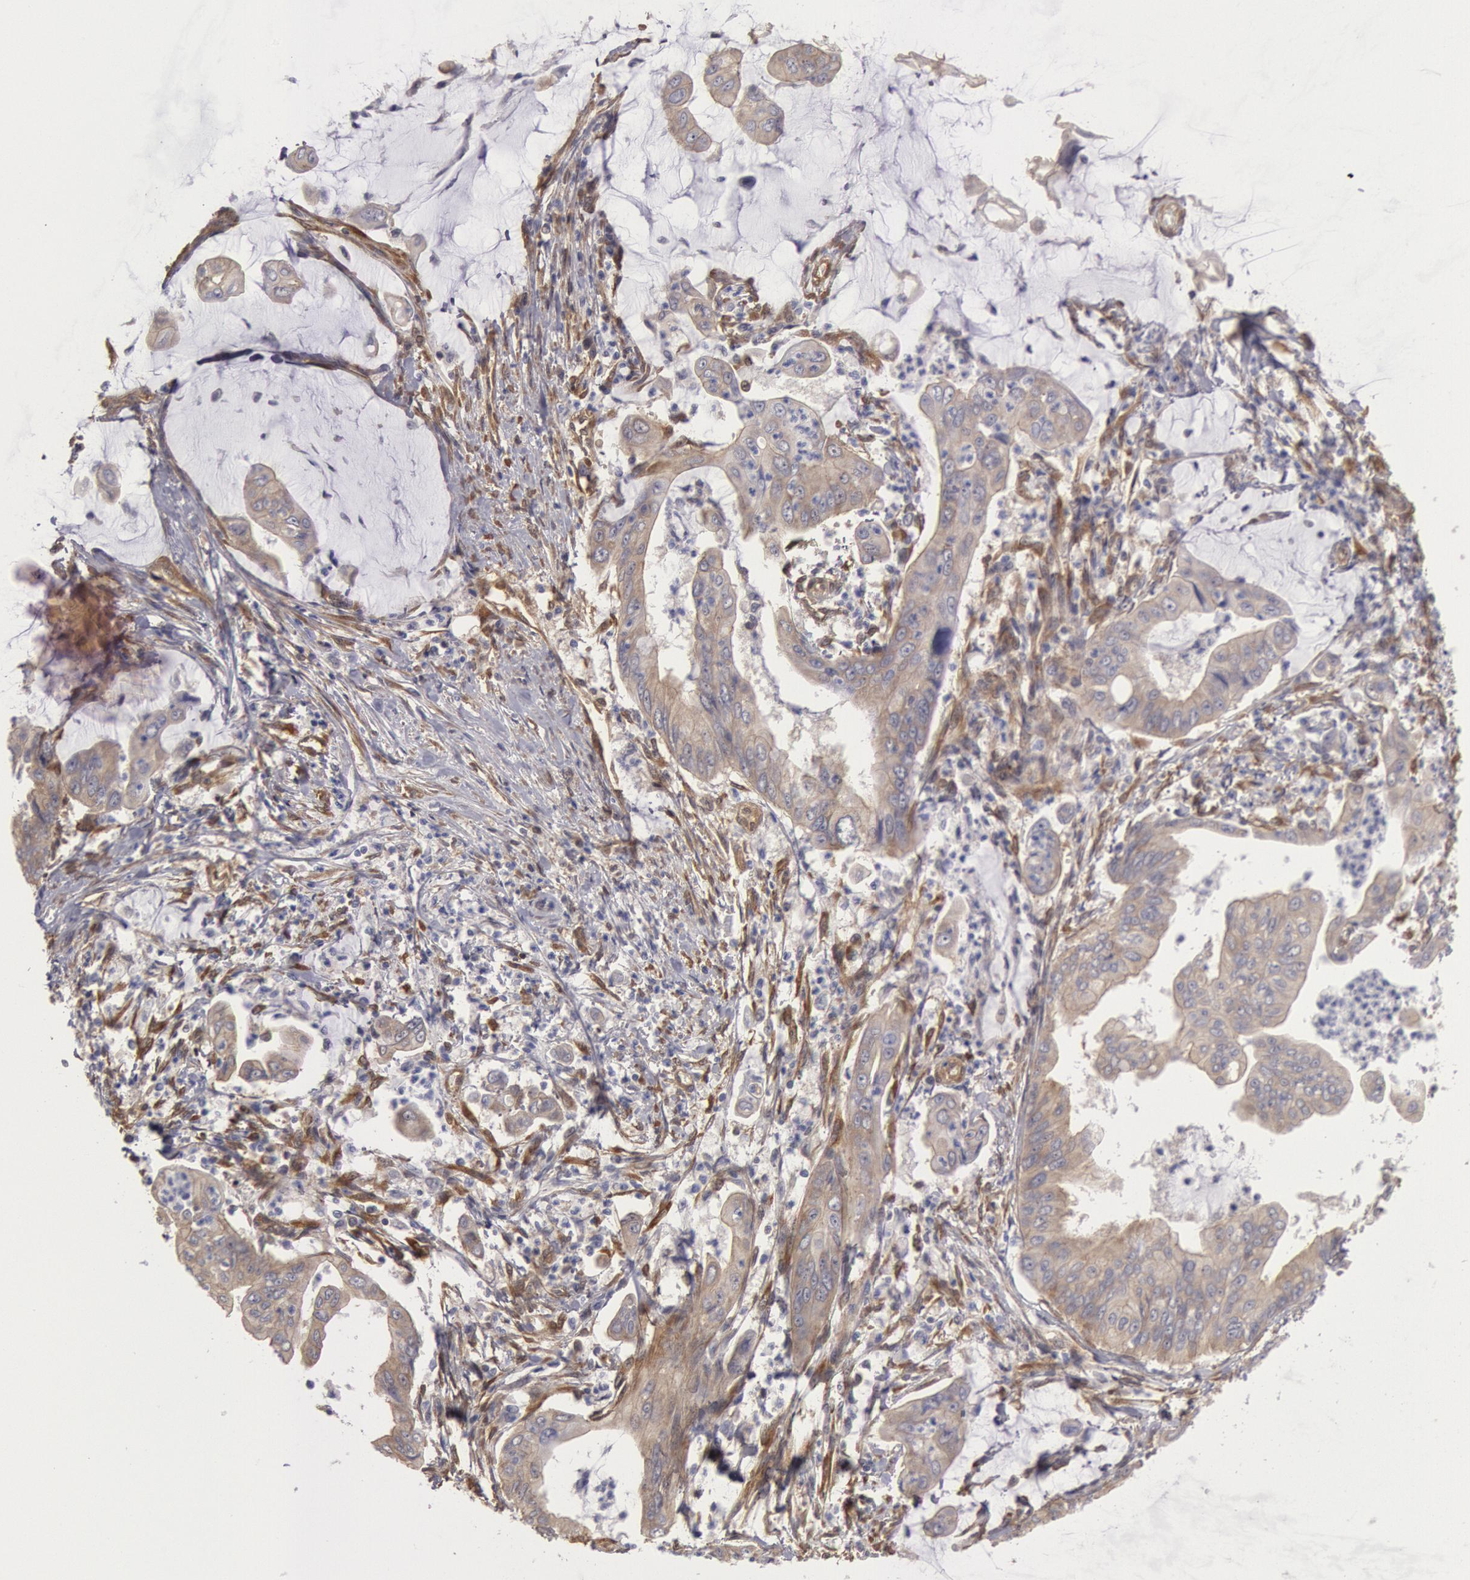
{"staining": {"intensity": "weak", "quantity": "<25%", "location": "cytoplasmic/membranous"}, "tissue": "stomach cancer", "cell_type": "Tumor cells", "image_type": "cancer", "snomed": [{"axis": "morphology", "description": "Adenocarcinoma, NOS"}, {"axis": "topography", "description": "Stomach, upper"}], "caption": "Immunohistochemistry (IHC) image of neoplastic tissue: stomach cancer (adenocarcinoma) stained with DAB (3,3'-diaminobenzidine) shows no significant protein staining in tumor cells.", "gene": "CCDC50", "patient": {"sex": "male", "age": 80}}